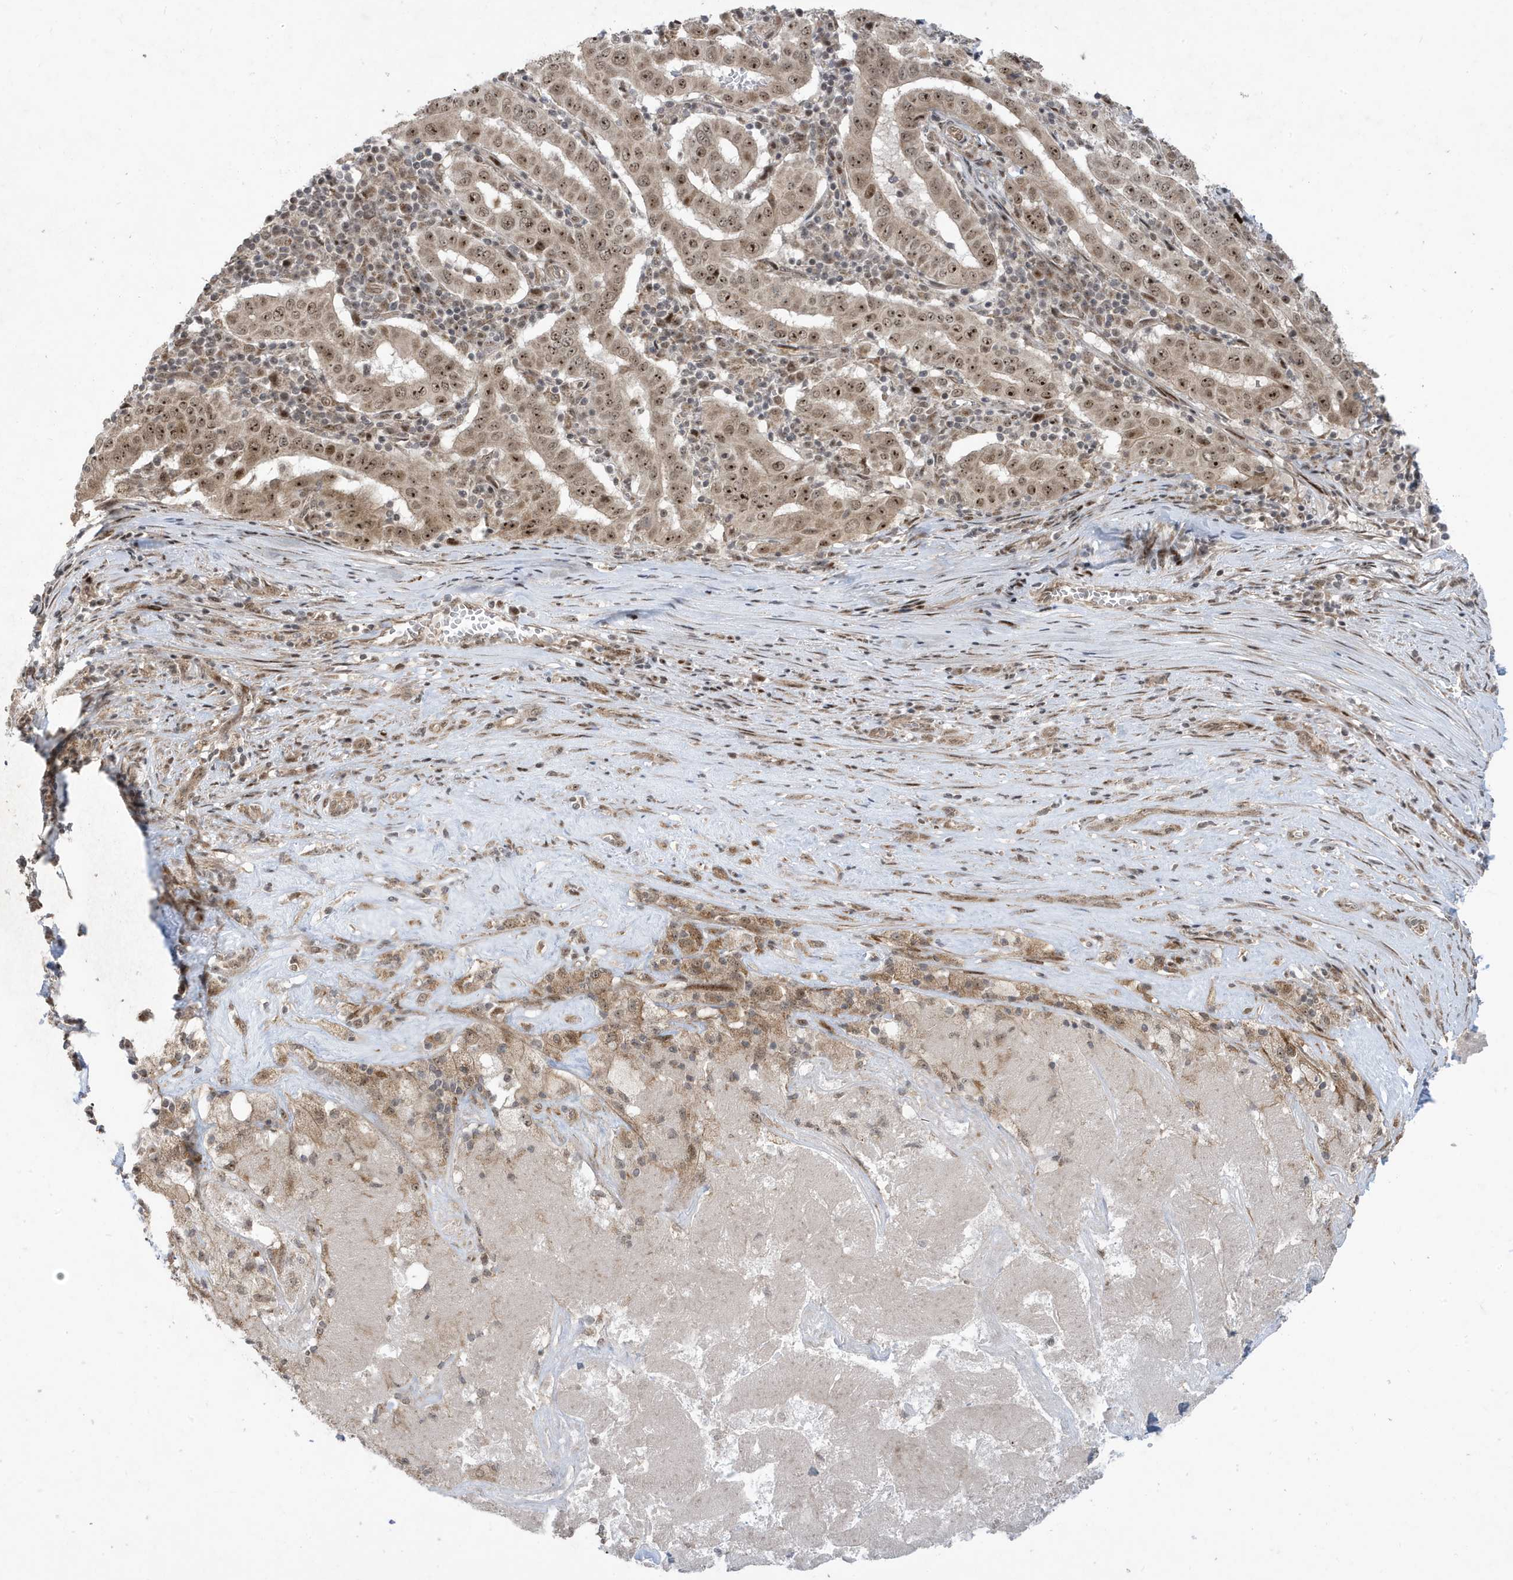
{"staining": {"intensity": "strong", "quantity": ">75%", "location": "nuclear"}, "tissue": "pancreatic cancer", "cell_type": "Tumor cells", "image_type": "cancer", "snomed": [{"axis": "morphology", "description": "Adenocarcinoma, NOS"}, {"axis": "topography", "description": "Pancreas"}], "caption": "Protein expression analysis of human pancreatic cancer reveals strong nuclear positivity in about >75% of tumor cells. Nuclei are stained in blue.", "gene": "FAM9B", "patient": {"sex": "male", "age": 63}}